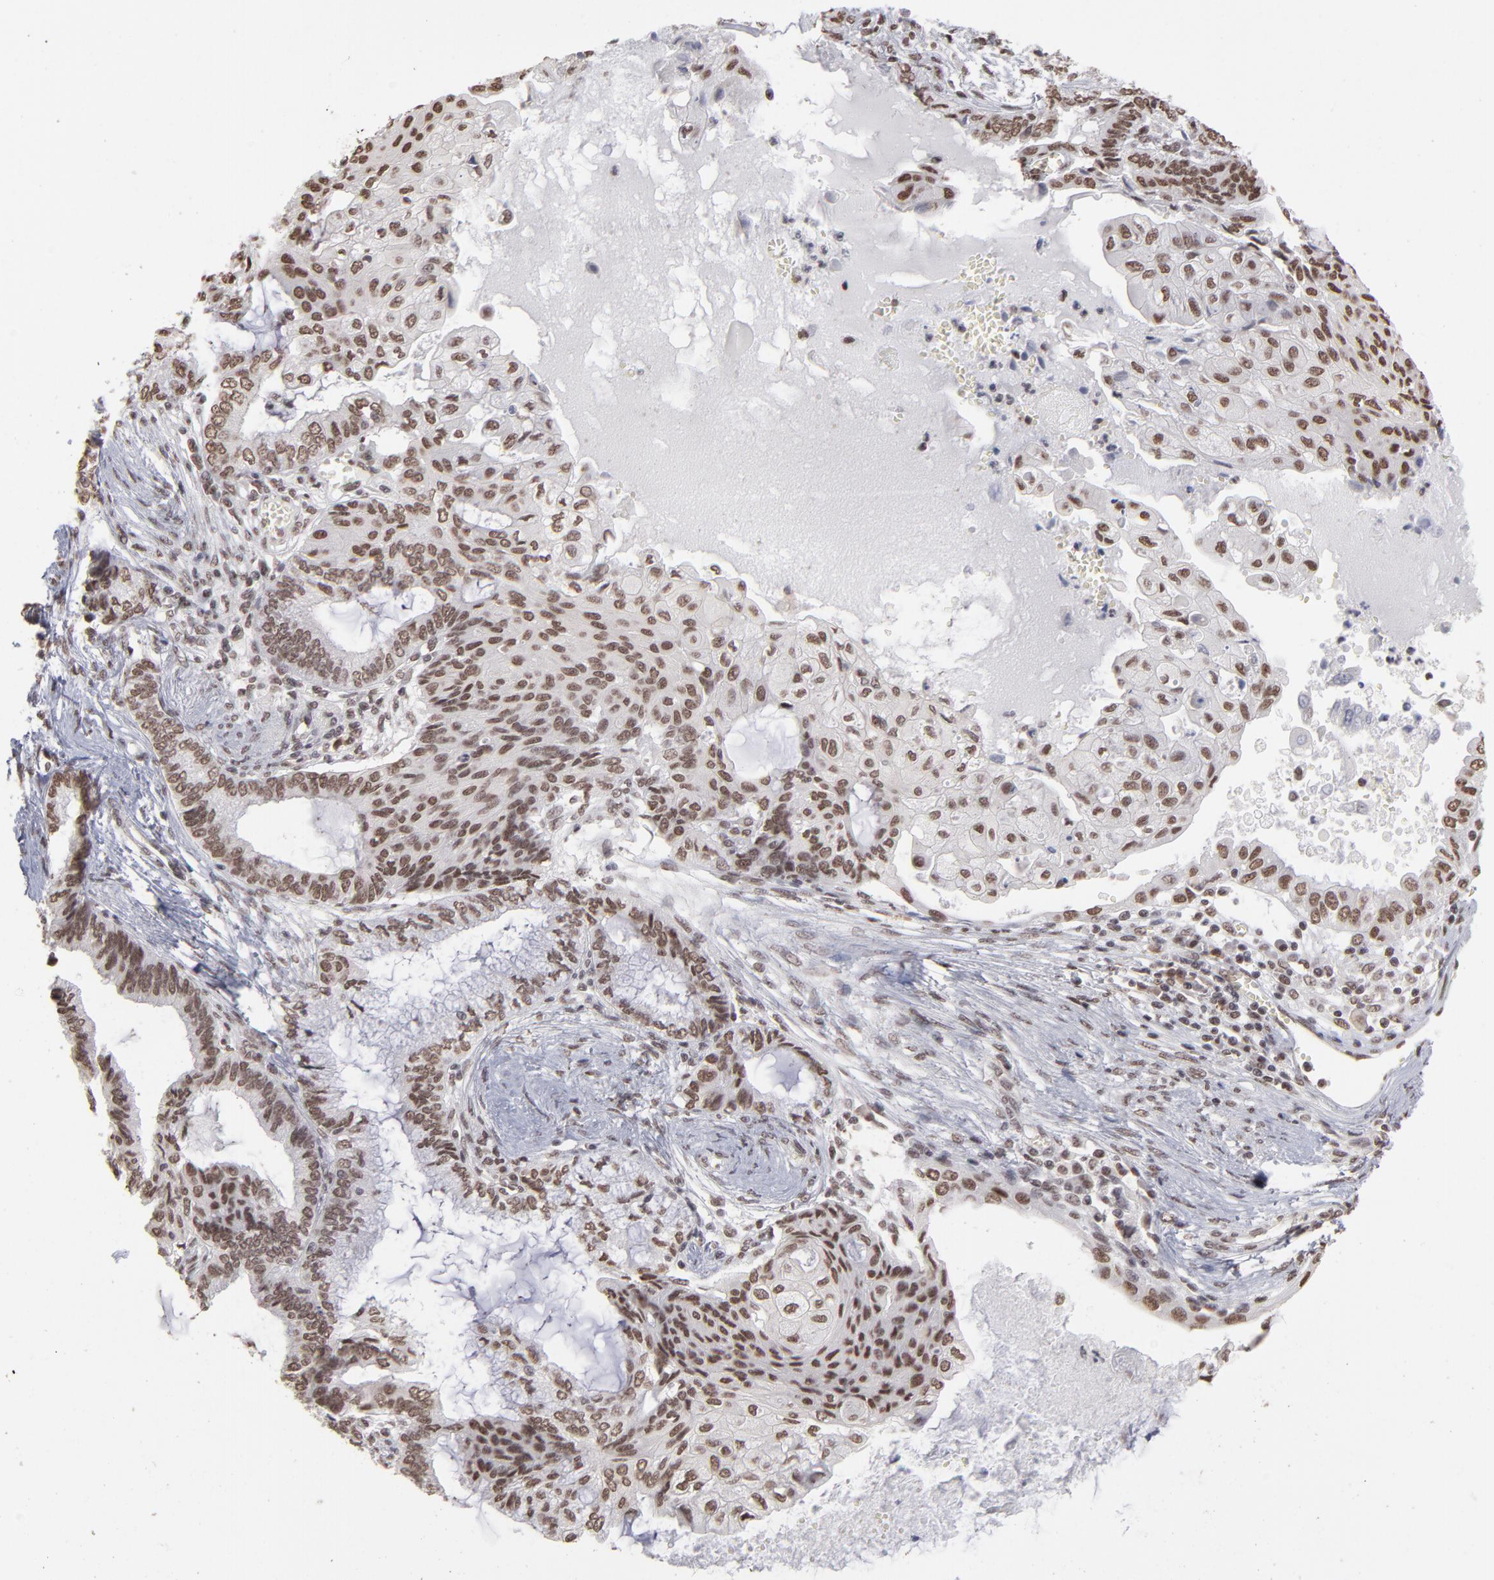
{"staining": {"intensity": "strong", "quantity": ">75%", "location": "nuclear"}, "tissue": "endometrial cancer", "cell_type": "Tumor cells", "image_type": "cancer", "snomed": [{"axis": "morphology", "description": "Adenocarcinoma, NOS"}, {"axis": "topography", "description": "Endometrium"}], "caption": "Immunohistochemical staining of adenocarcinoma (endometrial) demonstrates strong nuclear protein positivity in about >75% of tumor cells.", "gene": "ZNF3", "patient": {"sex": "female", "age": 79}}